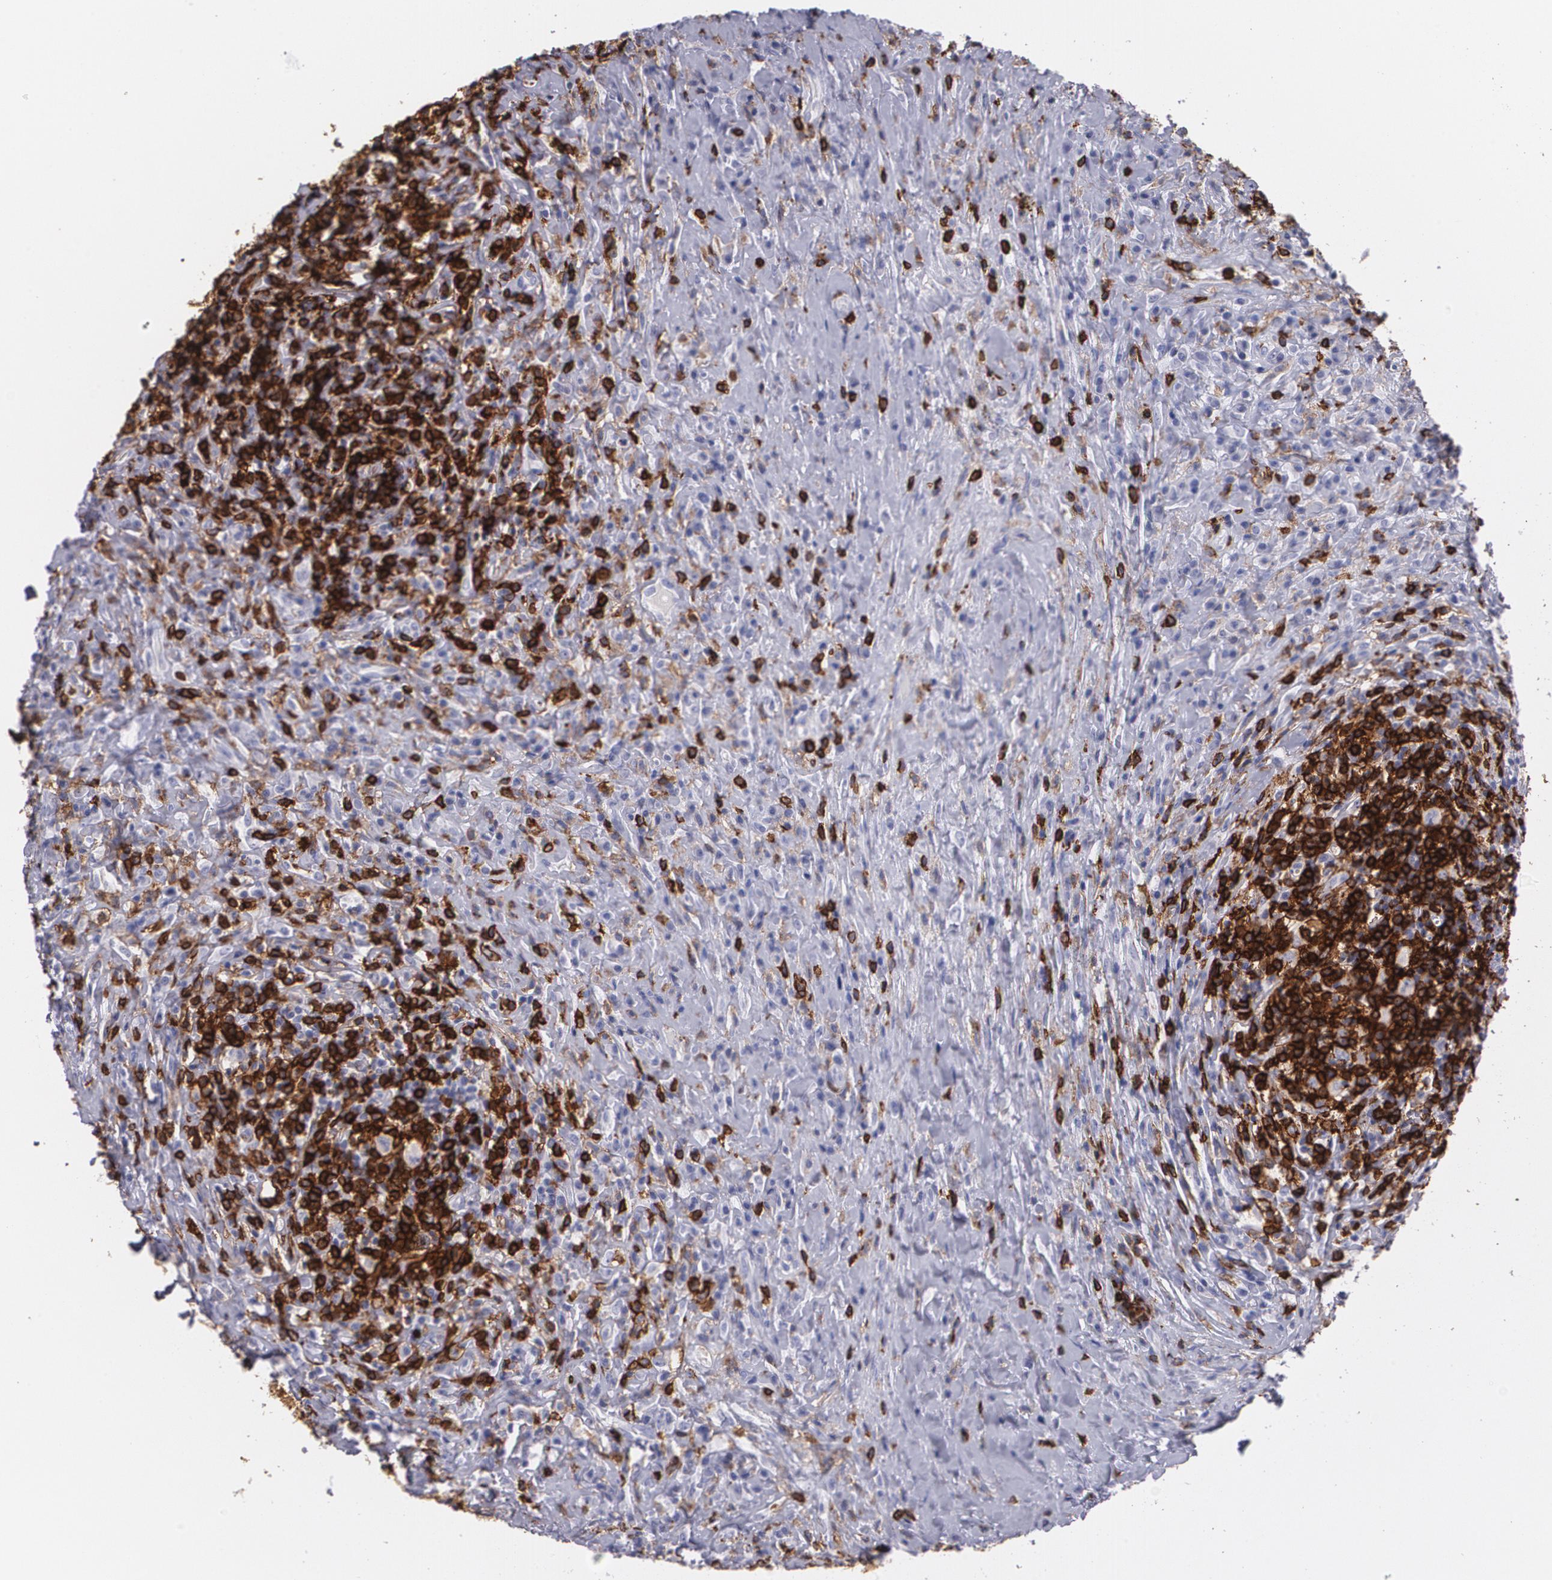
{"staining": {"intensity": "negative", "quantity": "none", "location": "none"}, "tissue": "lymphoma", "cell_type": "Tumor cells", "image_type": "cancer", "snomed": [{"axis": "morphology", "description": "Hodgkin's disease, NOS"}, {"axis": "topography", "description": "Lymph node"}], "caption": "An IHC micrograph of lymphoma is shown. There is no staining in tumor cells of lymphoma.", "gene": "PTPRC", "patient": {"sex": "female", "age": 25}}